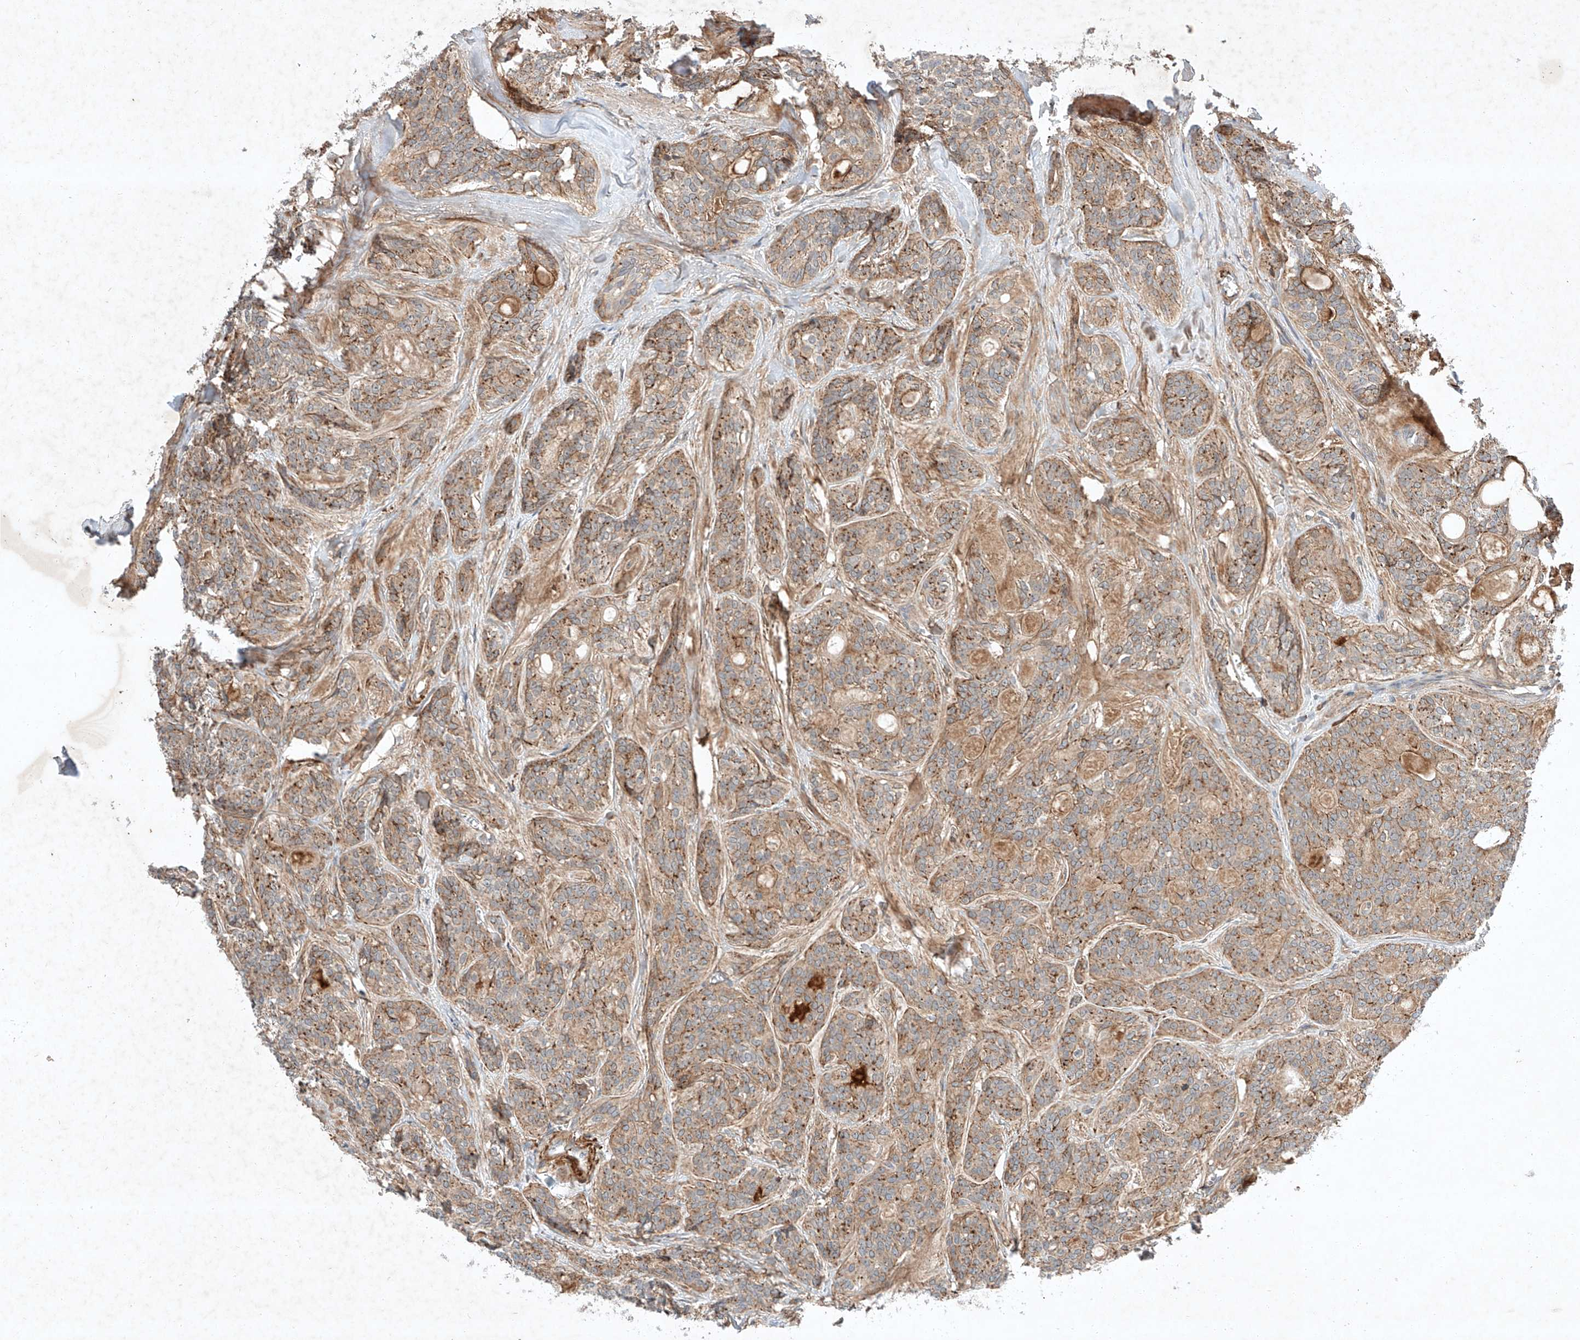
{"staining": {"intensity": "weak", "quantity": ">75%", "location": "cytoplasmic/membranous"}, "tissue": "head and neck cancer", "cell_type": "Tumor cells", "image_type": "cancer", "snomed": [{"axis": "morphology", "description": "Adenocarcinoma, NOS"}, {"axis": "topography", "description": "Head-Neck"}], "caption": "Protein expression analysis of head and neck adenocarcinoma displays weak cytoplasmic/membranous expression in about >75% of tumor cells.", "gene": "ARHGAP33", "patient": {"sex": "male", "age": 66}}